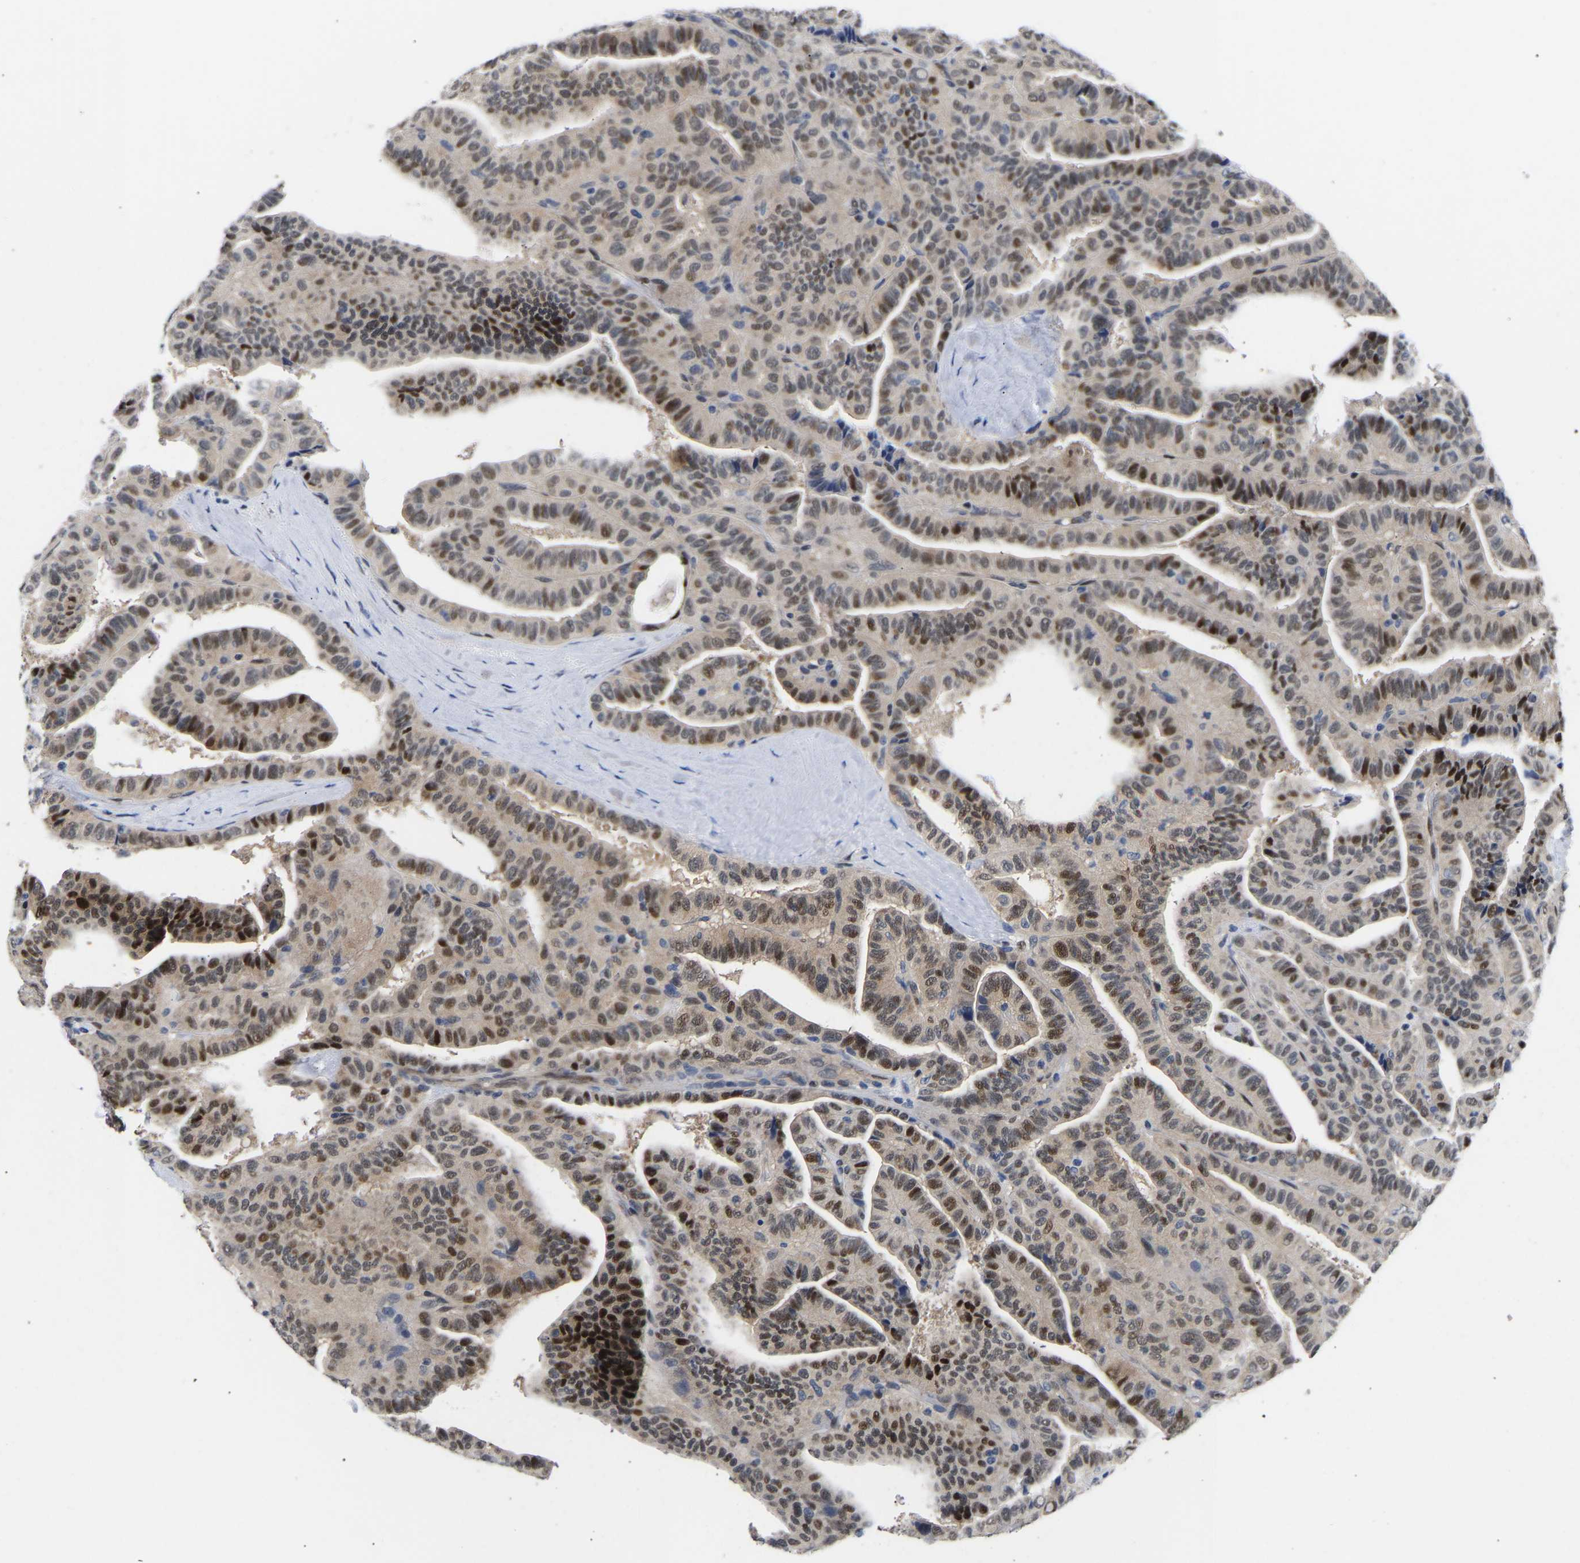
{"staining": {"intensity": "strong", "quantity": "25%-75%", "location": "nuclear"}, "tissue": "thyroid cancer", "cell_type": "Tumor cells", "image_type": "cancer", "snomed": [{"axis": "morphology", "description": "Papillary adenocarcinoma, NOS"}, {"axis": "topography", "description": "Thyroid gland"}], "caption": "Papillary adenocarcinoma (thyroid) stained with a protein marker reveals strong staining in tumor cells.", "gene": "PTRHD1", "patient": {"sex": "male", "age": 77}}